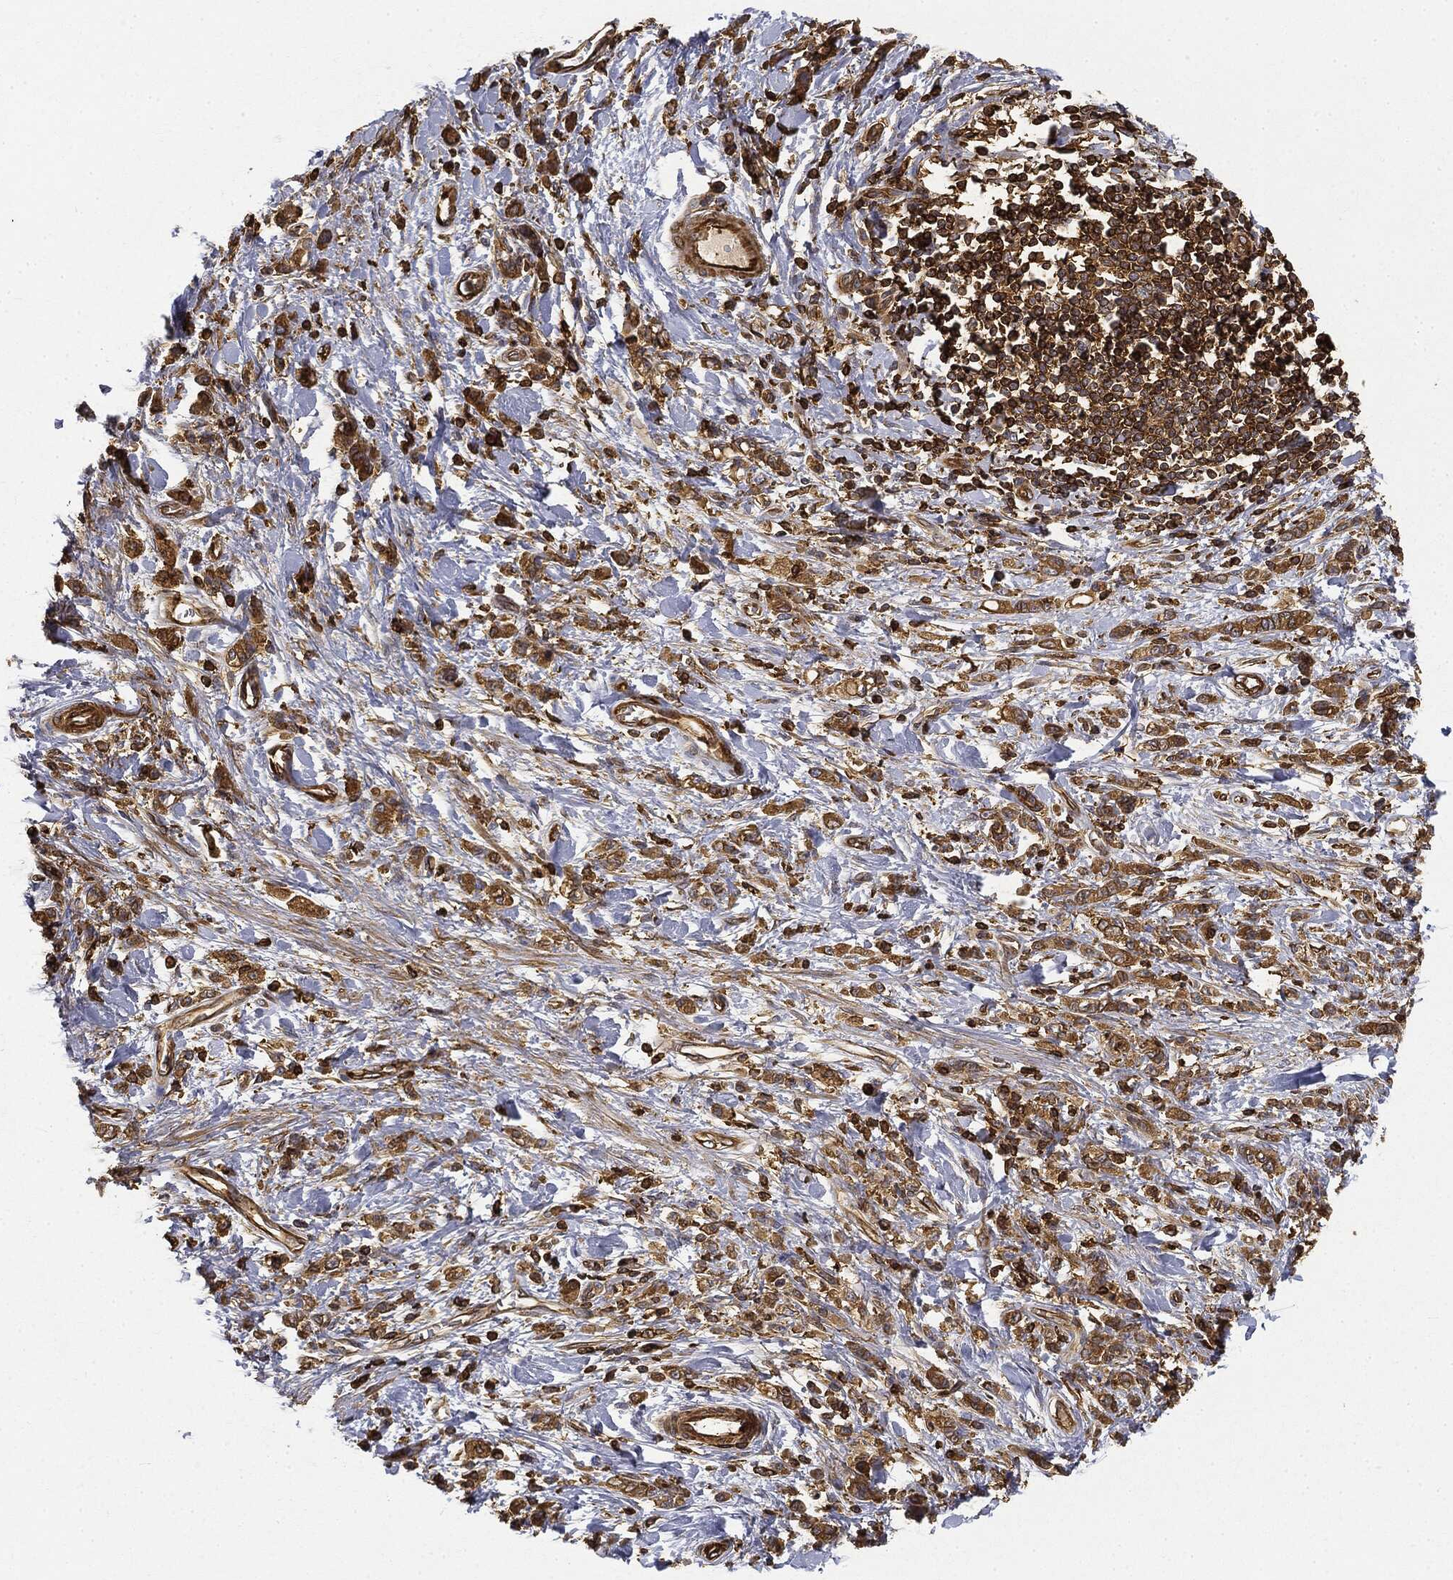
{"staining": {"intensity": "strong", "quantity": ">75%", "location": "cytoplasmic/membranous"}, "tissue": "stomach cancer", "cell_type": "Tumor cells", "image_type": "cancer", "snomed": [{"axis": "morphology", "description": "Adenocarcinoma, NOS"}, {"axis": "topography", "description": "Stomach"}], "caption": "Brown immunohistochemical staining in human stomach cancer demonstrates strong cytoplasmic/membranous positivity in about >75% of tumor cells. (Brightfield microscopy of DAB IHC at high magnification).", "gene": "WDR1", "patient": {"sex": "male", "age": 77}}